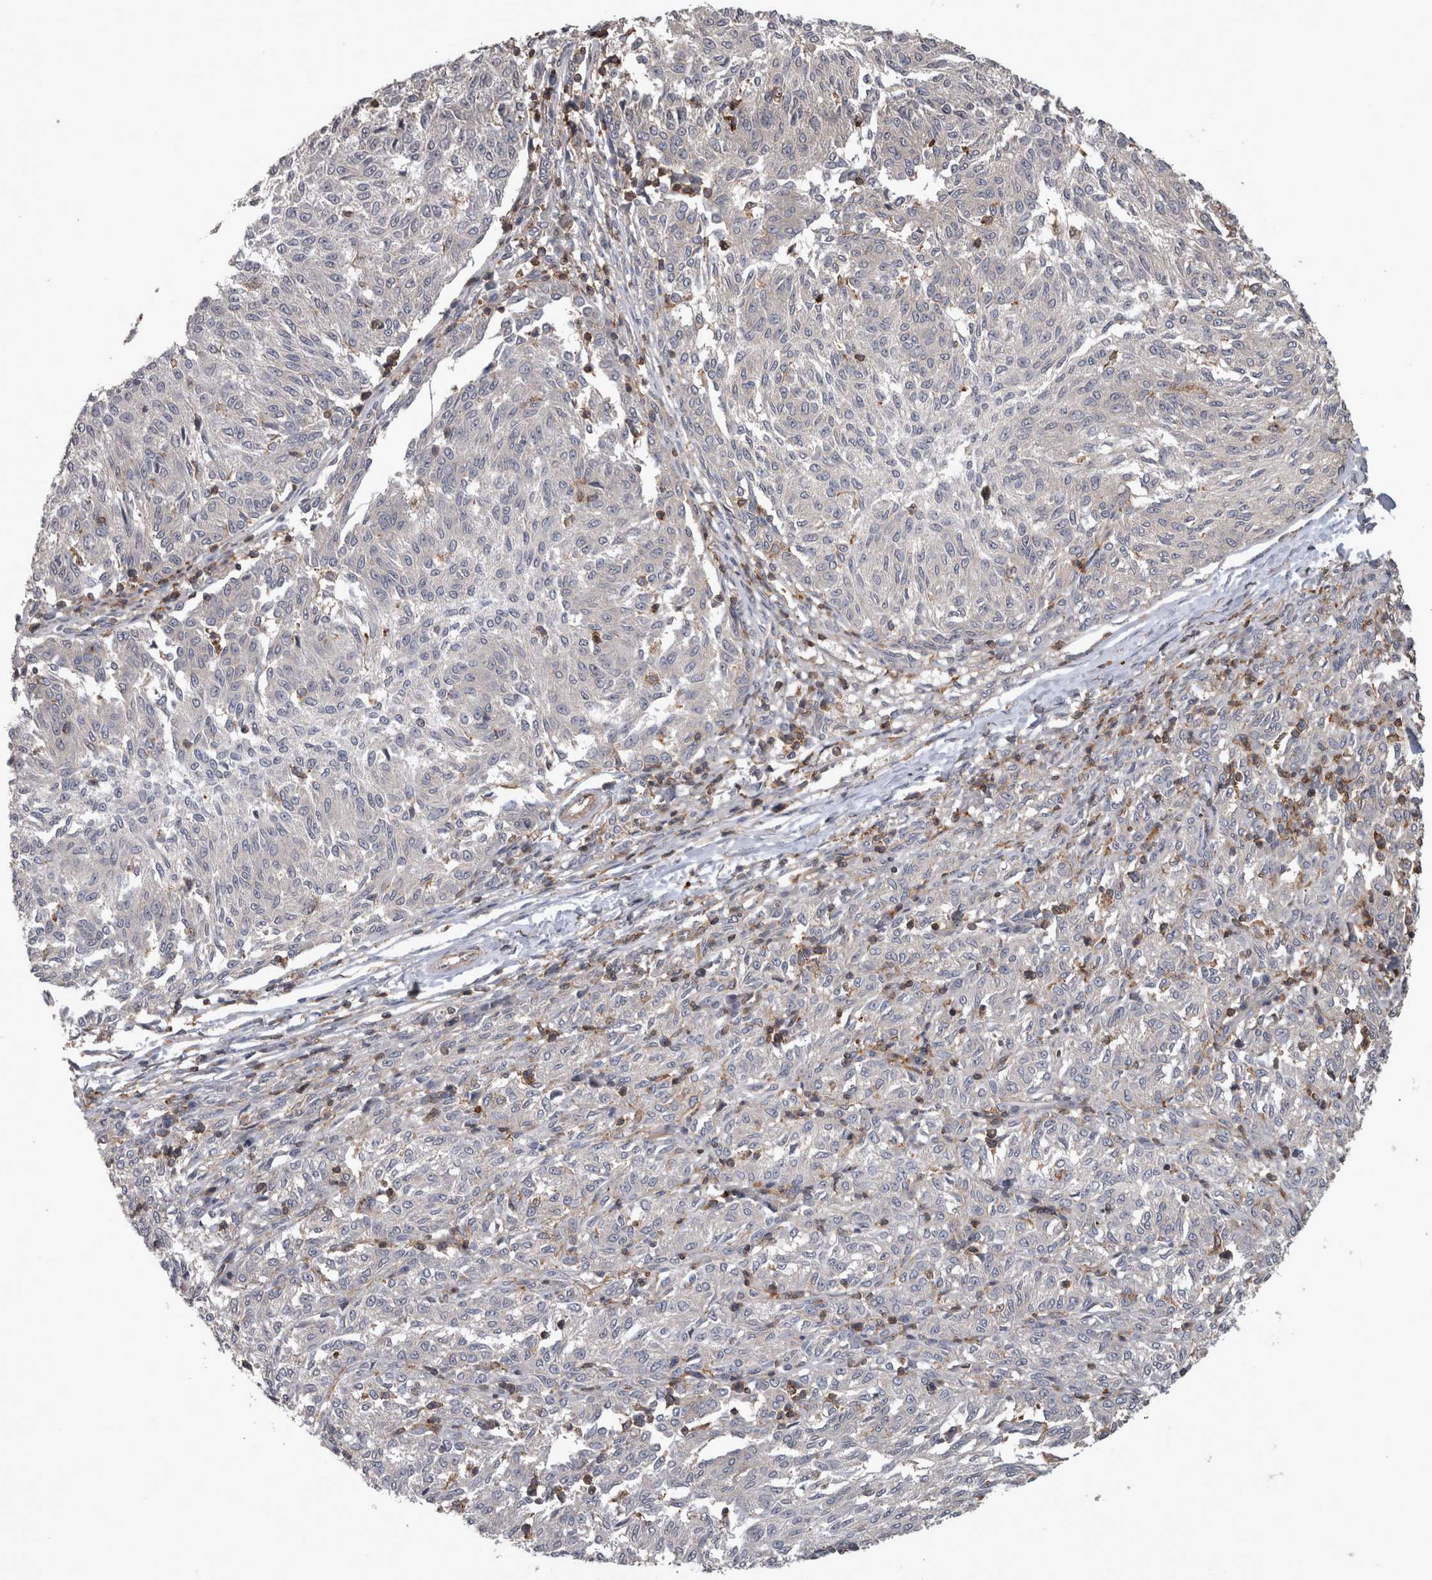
{"staining": {"intensity": "negative", "quantity": "none", "location": "none"}, "tissue": "melanoma", "cell_type": "Tumor cells", "image_type": "cancer", "snomed": [{"axis": "morphology", "description": "Malignant melanoma, NOS"}, {"axis": "topography", "description": "Skin"}], "caption": "The immunohistochemistry image has no significant positivity in tumor cells of malignant melanoma tissue.", "gene": "SPATA48", "patient": {"sex": "female", "age": 72}}